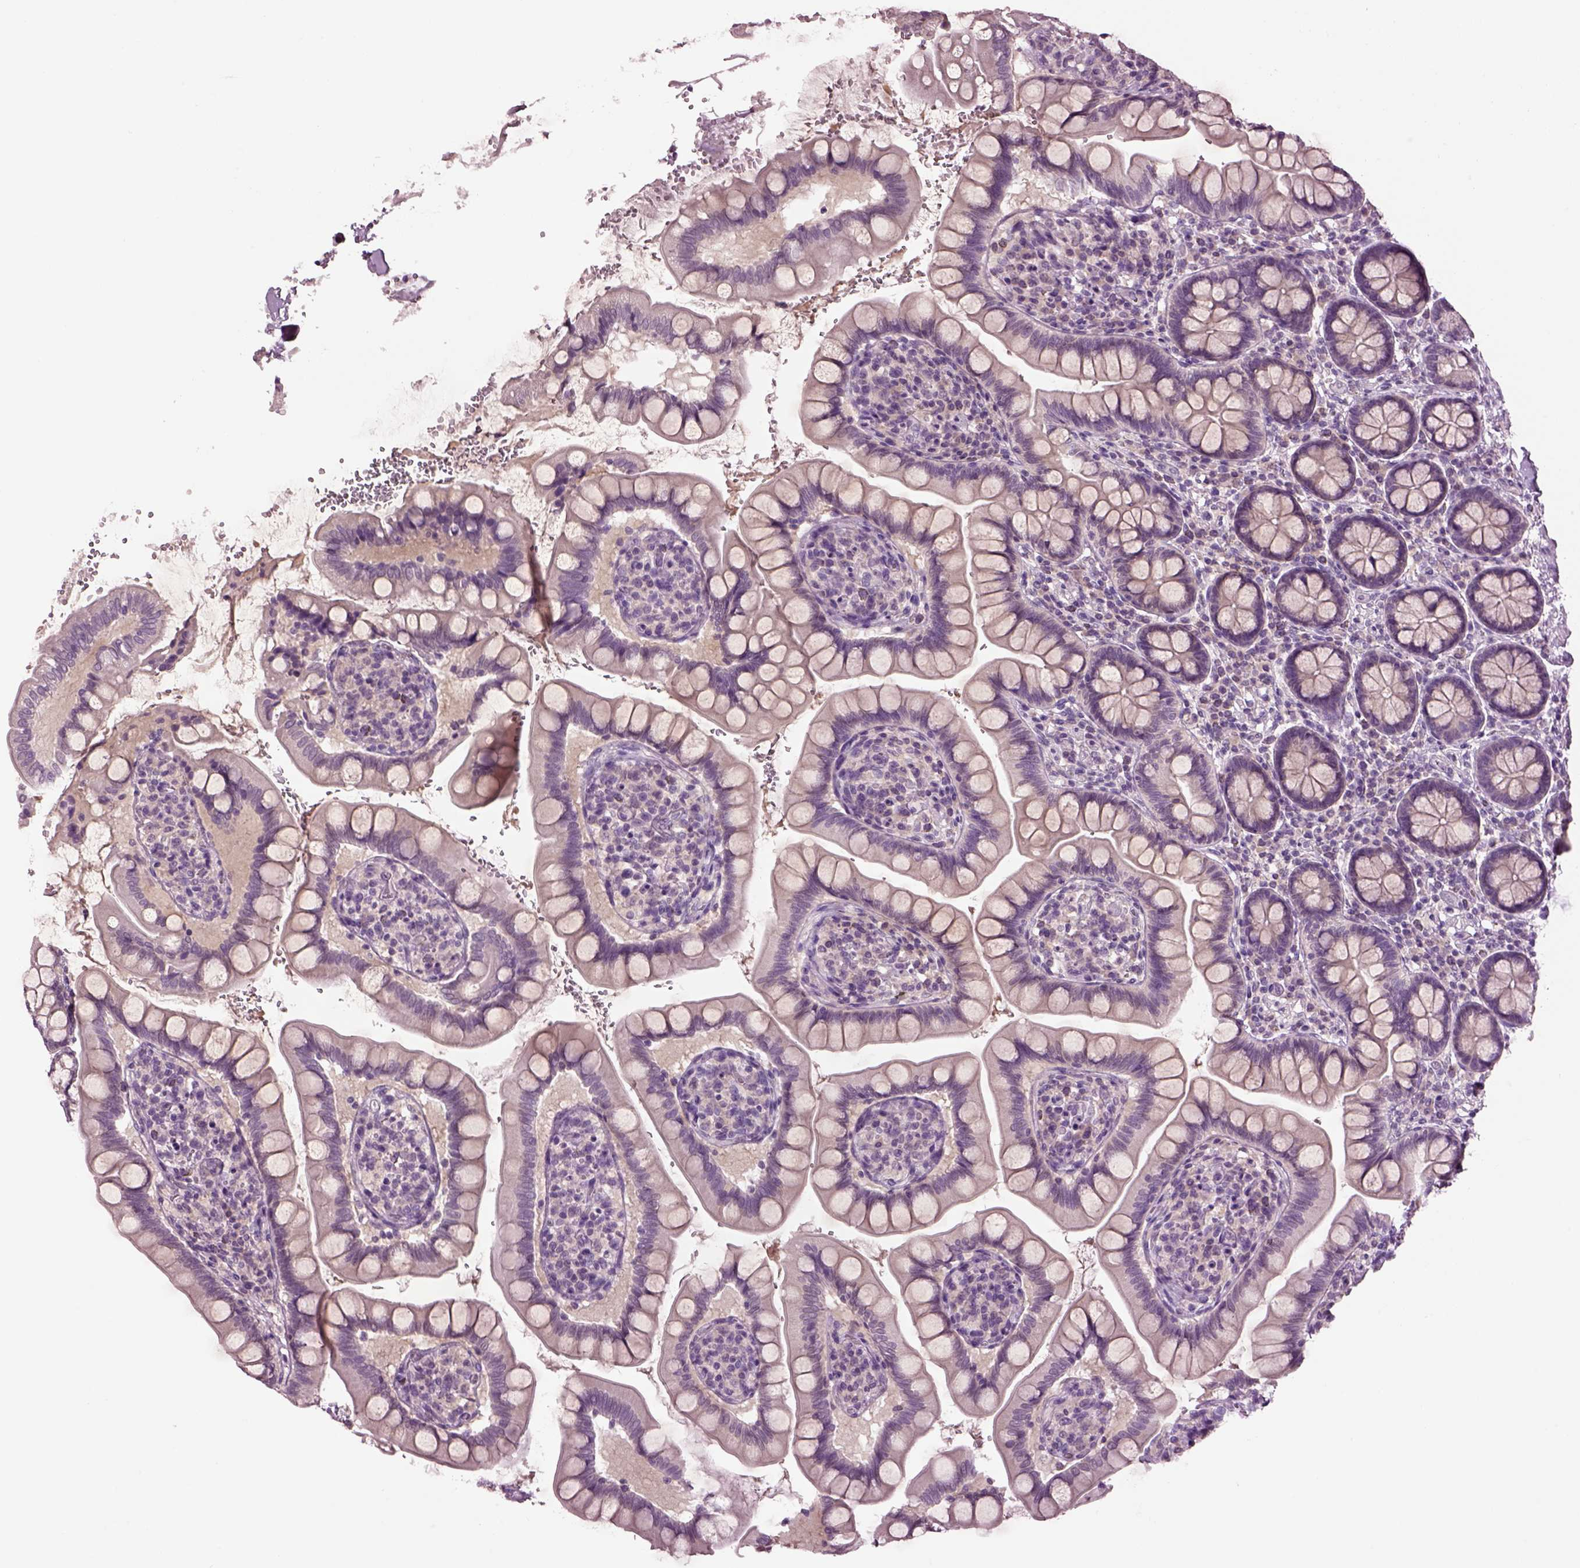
{"staining": {"intensity": "negative", "quantity": "none", "location": "none"}, "tissue": "small intestine", "cell_type": "Glandular cells", "image_type": "normal", "snomed": [{"axis": "morphology", "description": "Normal tissue, NOS"}, {"axis": "topography", "description": "Small intestine"}], "caption": "Immunohistochemical staining of unremarkable human small intestine displays no significant staining in glandular cells. (DAB (3,3'-diaminobenzidine) immunohistochemistry, high magnification).", "gene": "CLPSL1", "patient": {"sex": "female", "age": 56}}